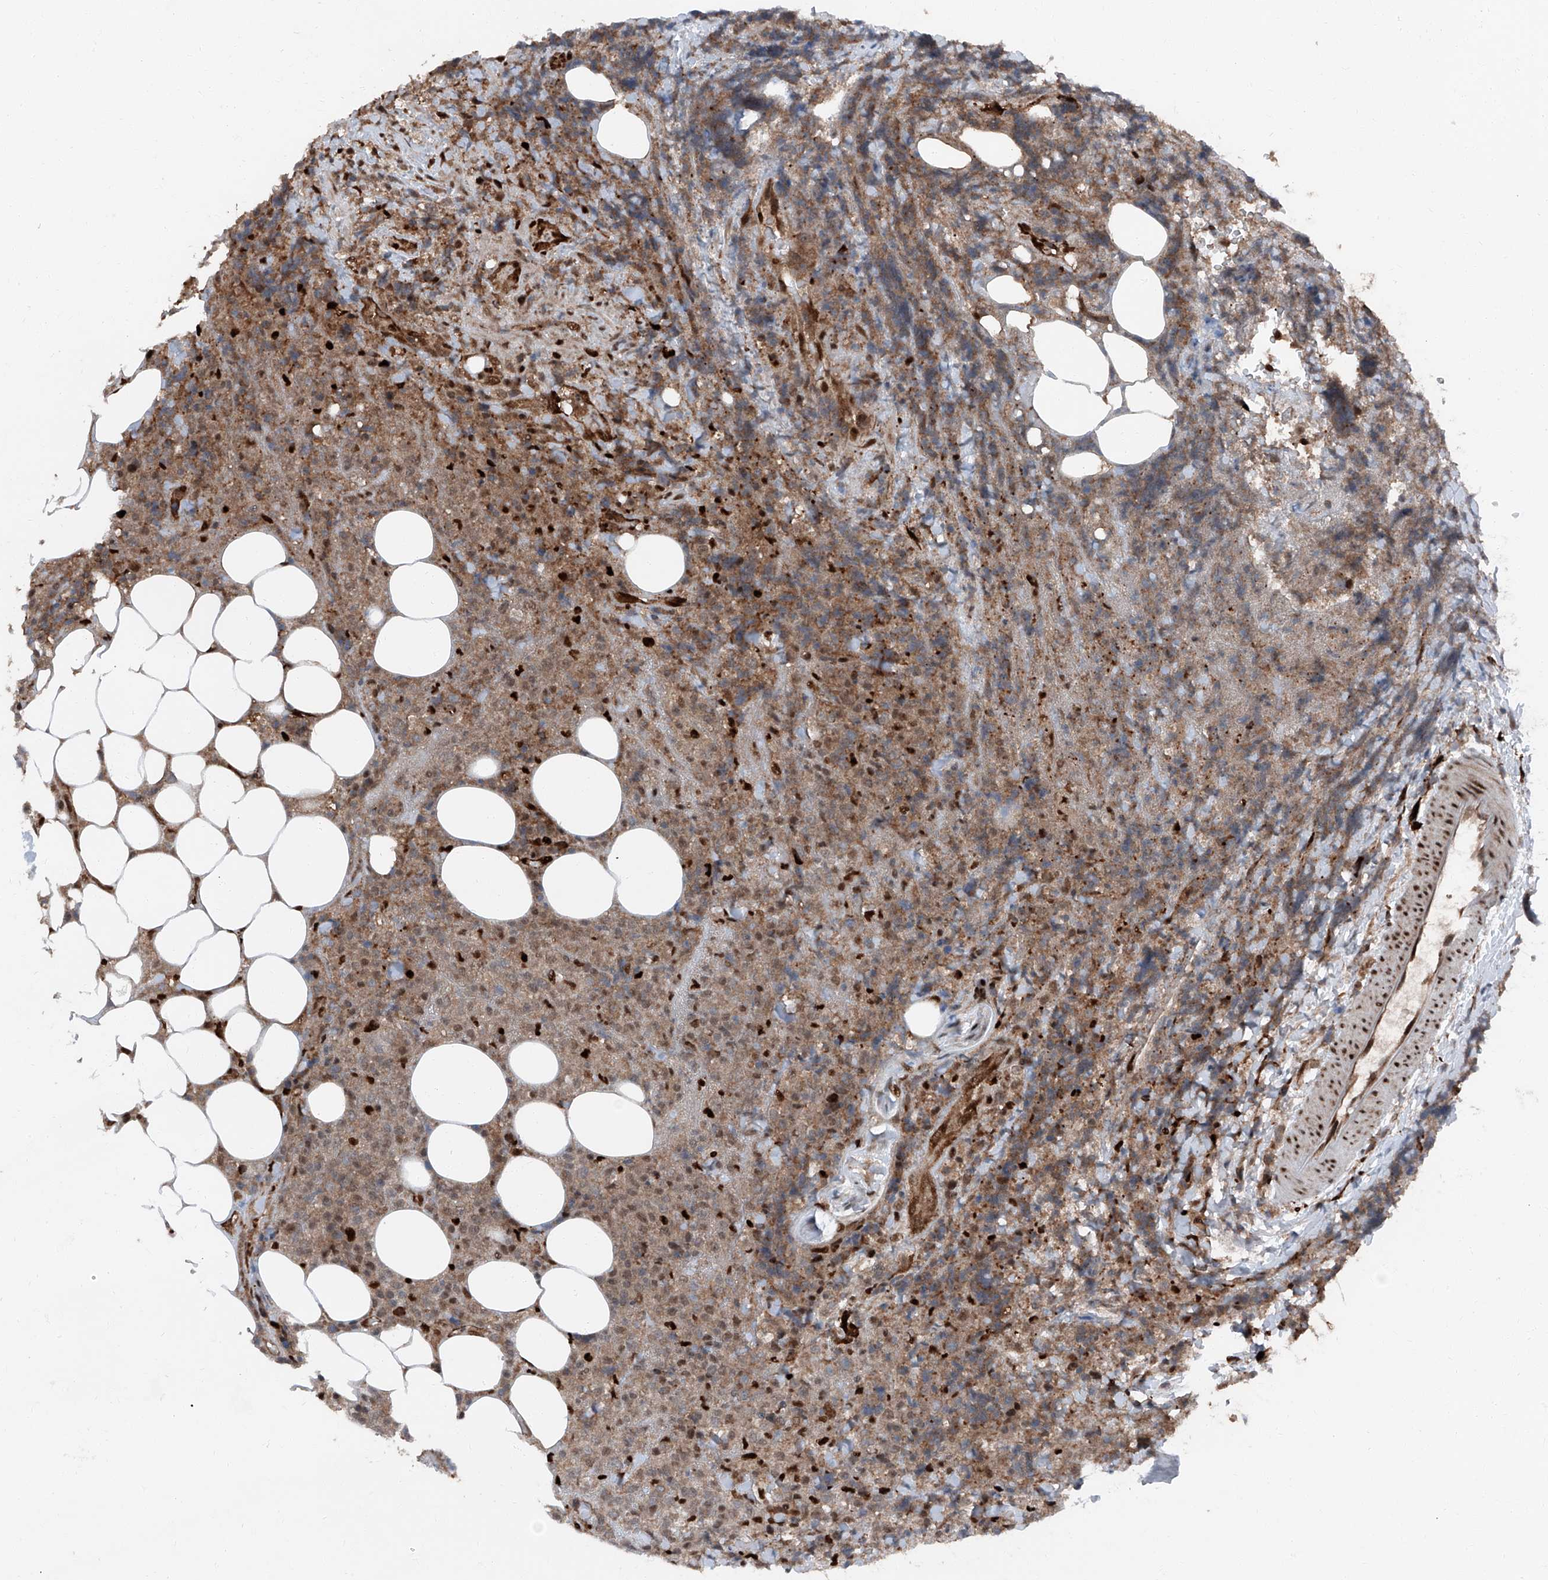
{"staining": {"intensity": "moderate", "quantity": ">75%", "location": "cytoplasmic/membranous,nuclear"}, "tissue": "lymphoma", "cell_type": "Tumor cells", "image_type": "cancer", "snomed": [{"axis": "morphology", "description": "Malignant lymphoma, non-Hodgkin's type, High grade"}, {"axis": "topography", "description": "Lymph node"}], "caption": "IHC micrograph of neoplastic tissue: lymphoma stained using IHC displays medium levels of moderate protein expression localized specifically in the cytoplasmic/membranous and nuclear of tumor cells, appearing as a cytoplasmic/membranous and nuclear brown color.", "gene": "FKBP5", "patient": {"sex": "male", "age": 13}}